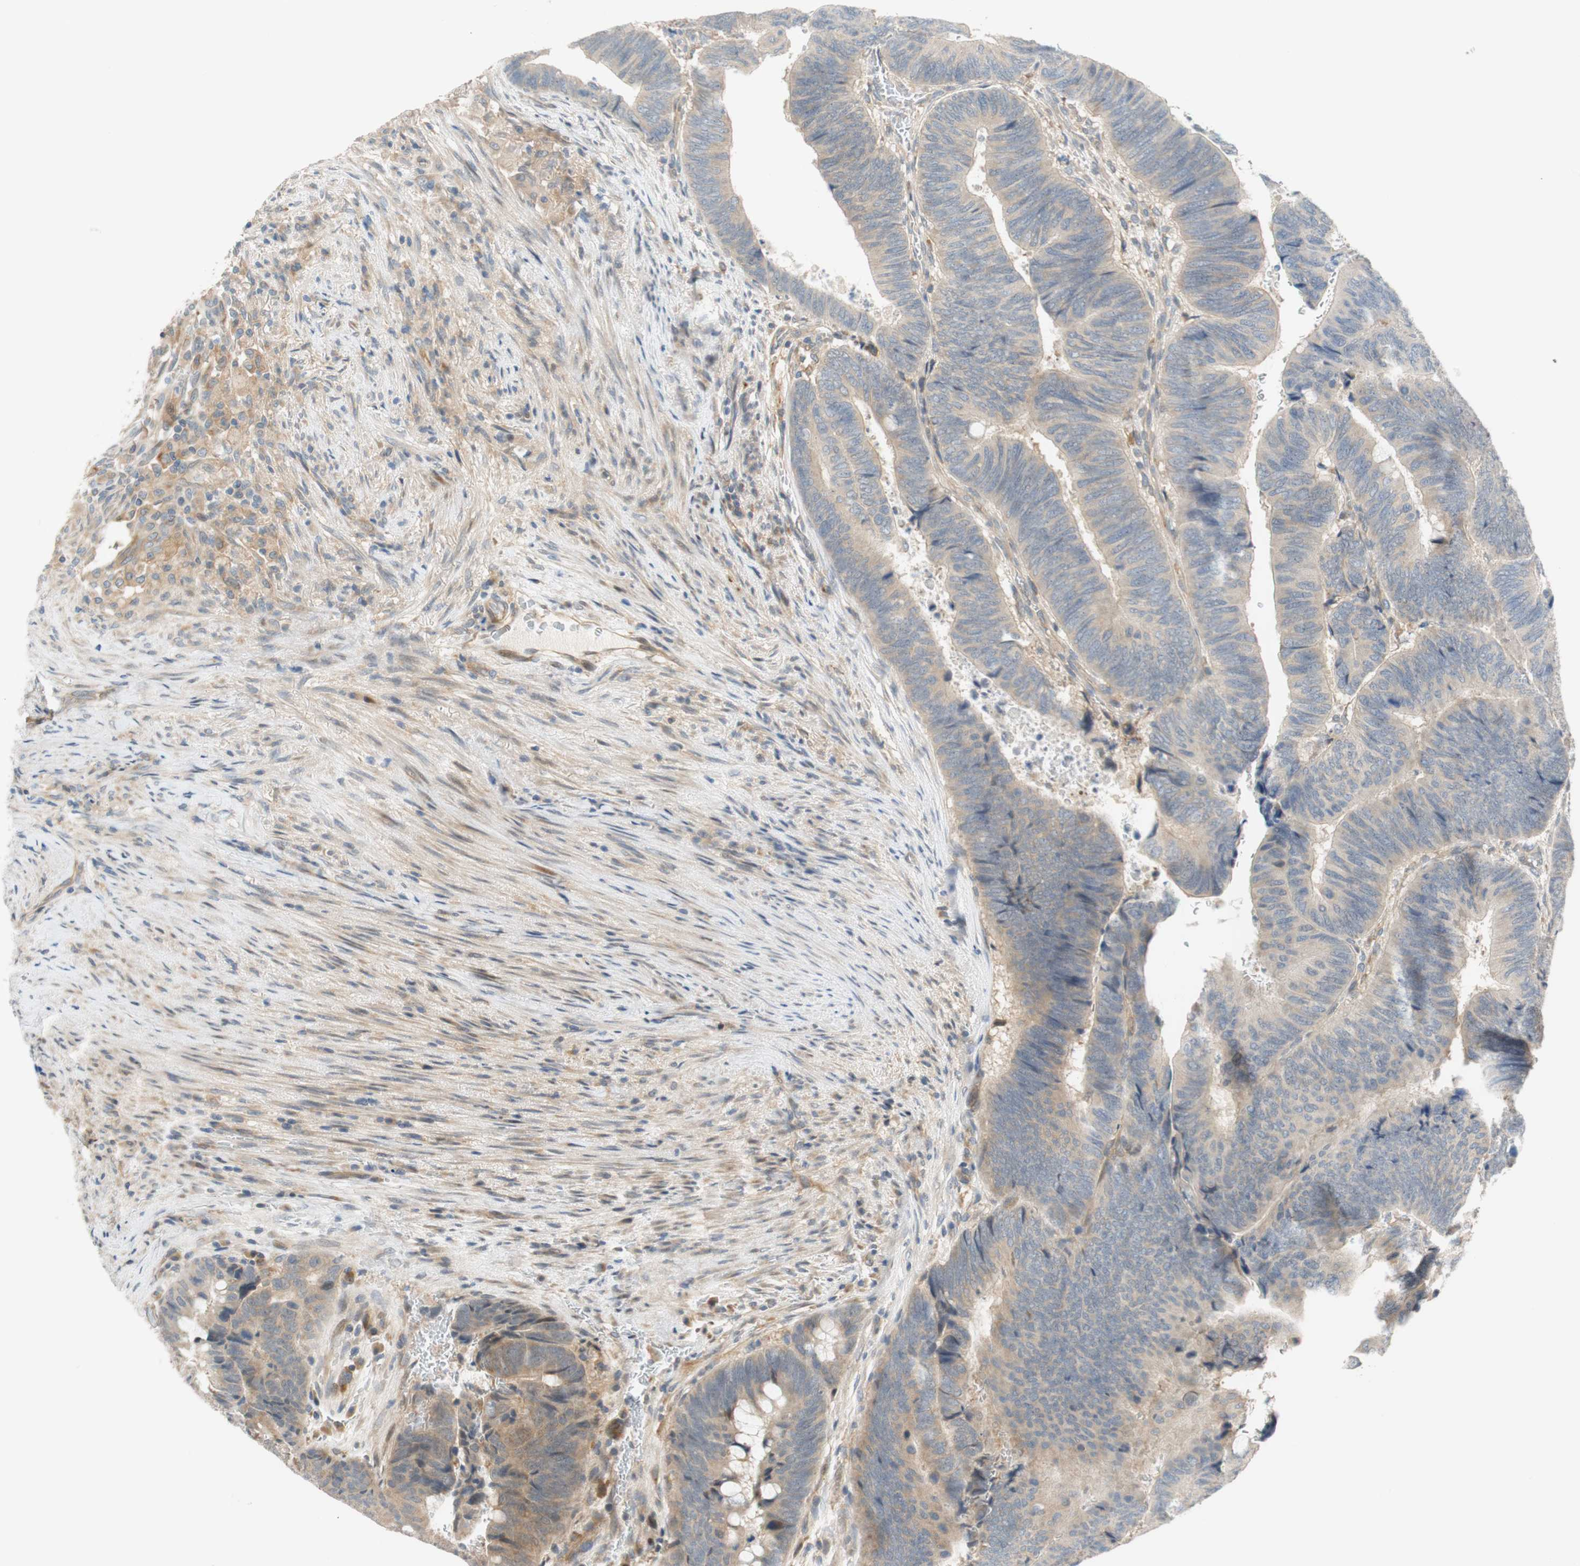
{"staining": {"intensity": "weak", "quantity": "<25%", "location": "cytoplasmic/membranous"}, "tissue": "colorectal cancer", "cell_type": "Tumor cells", "image_type": "cancer", "snomed": [{"axis": "morphology", "description": "Normal tissue, NOS"}, {"axis": "morphology", "description": "Adenocarcinoma, NOS"}, {"axis": "topography", "description": "Rectum"}, {"axis": "topography", "description": "Peripheral nerve tissue"}], "caption": "Protein analysis of colorectal adenocarcinoma reveals no significant positivity in tumor cells.", "gene": "GATD1", "patient": {"sex": "male", "age": 92}}